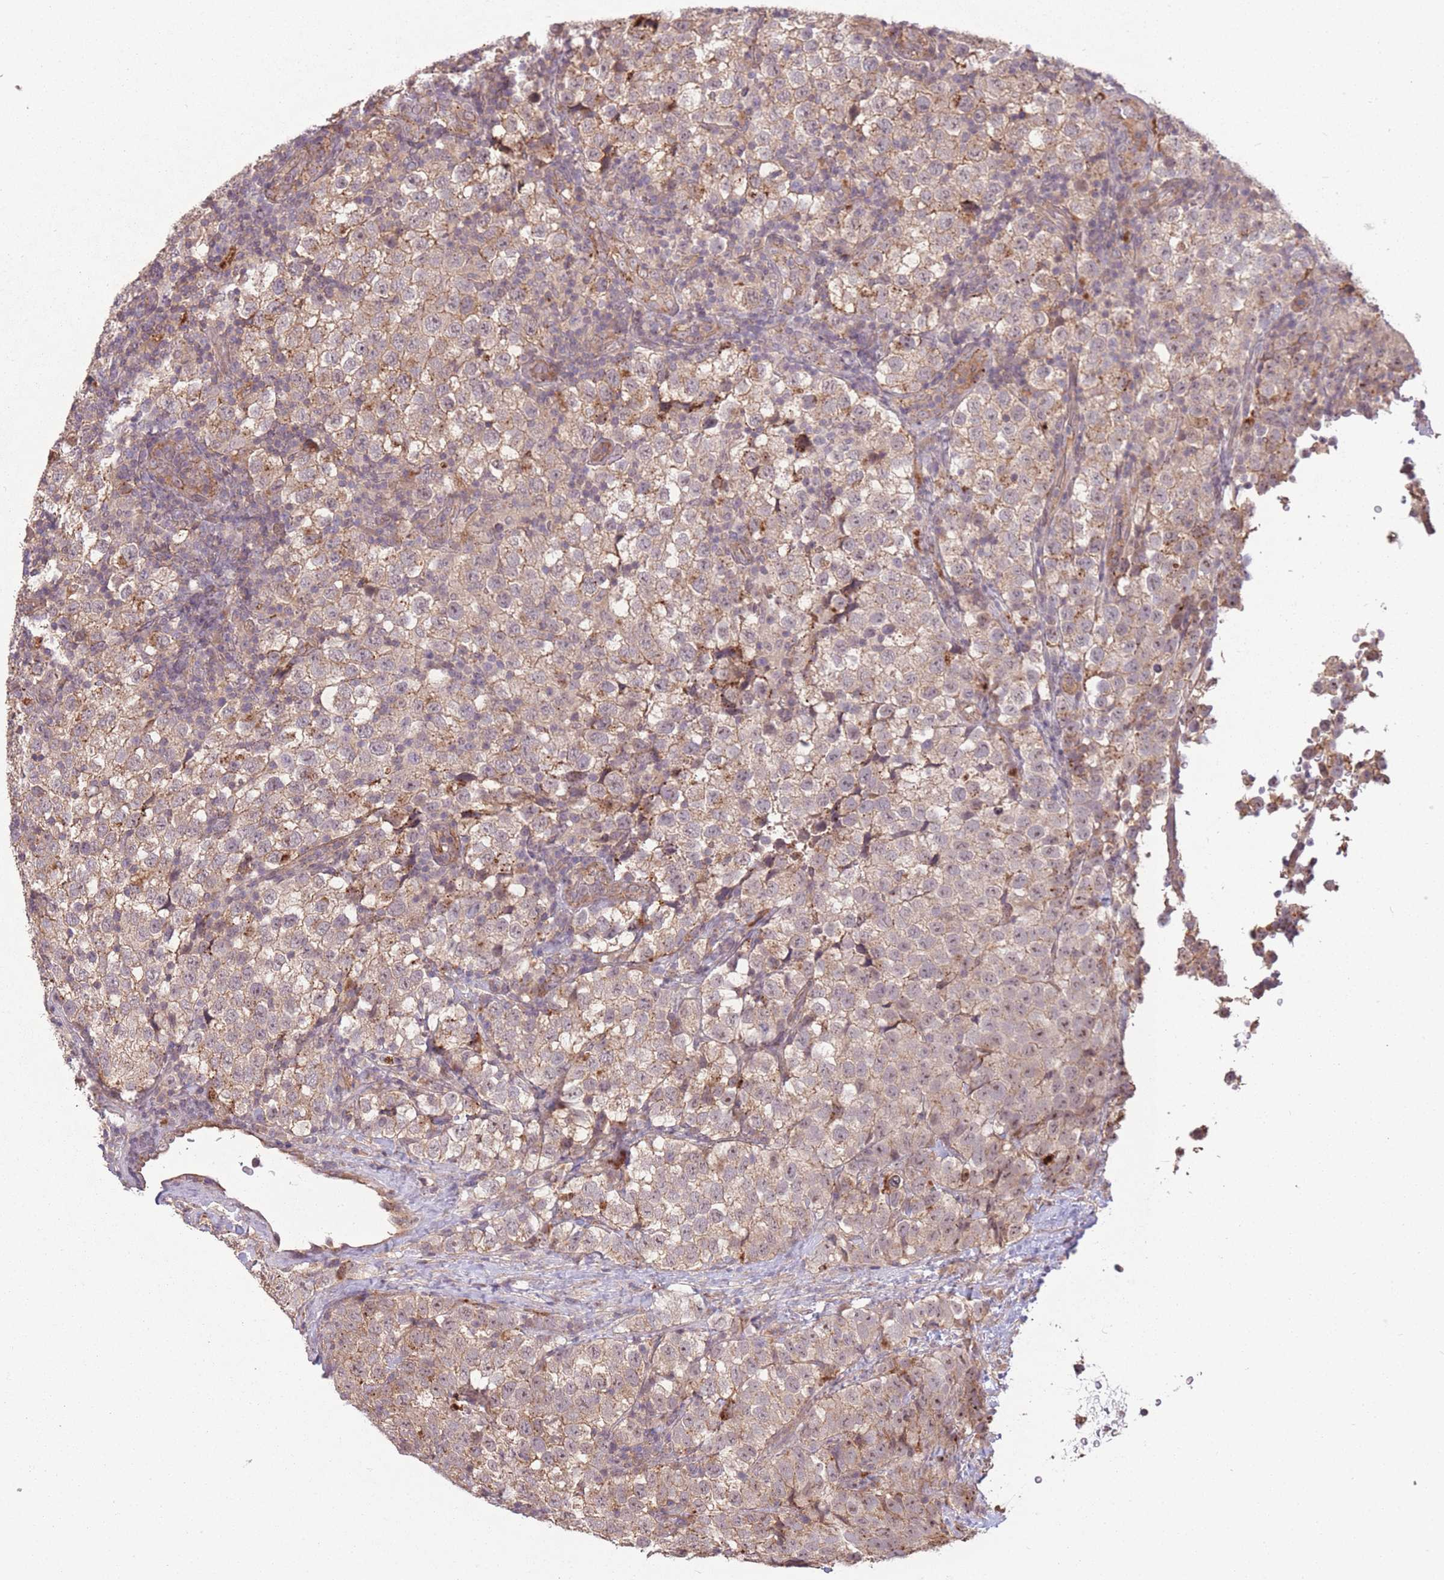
{"staining": {"intensity": "weak", "quantity": "25%-75%", "location": "cytoplasmic/membranous"}, "tissue": "testis cancer", "cell_type": "Tumor cells", "image_type": "cancer", "snomed": [{"axis": "morphology", "description": "Seminoma, NOS"}, {"axis": "topography", "description": "Testis"}], "caption": "Weak cytoplasmic/membranous expression is present in approximately 25%-75% of tumor cells in seminoma (testis).", "gene": "POLR3F", "patient": {"sex": "male", "age": 34}}